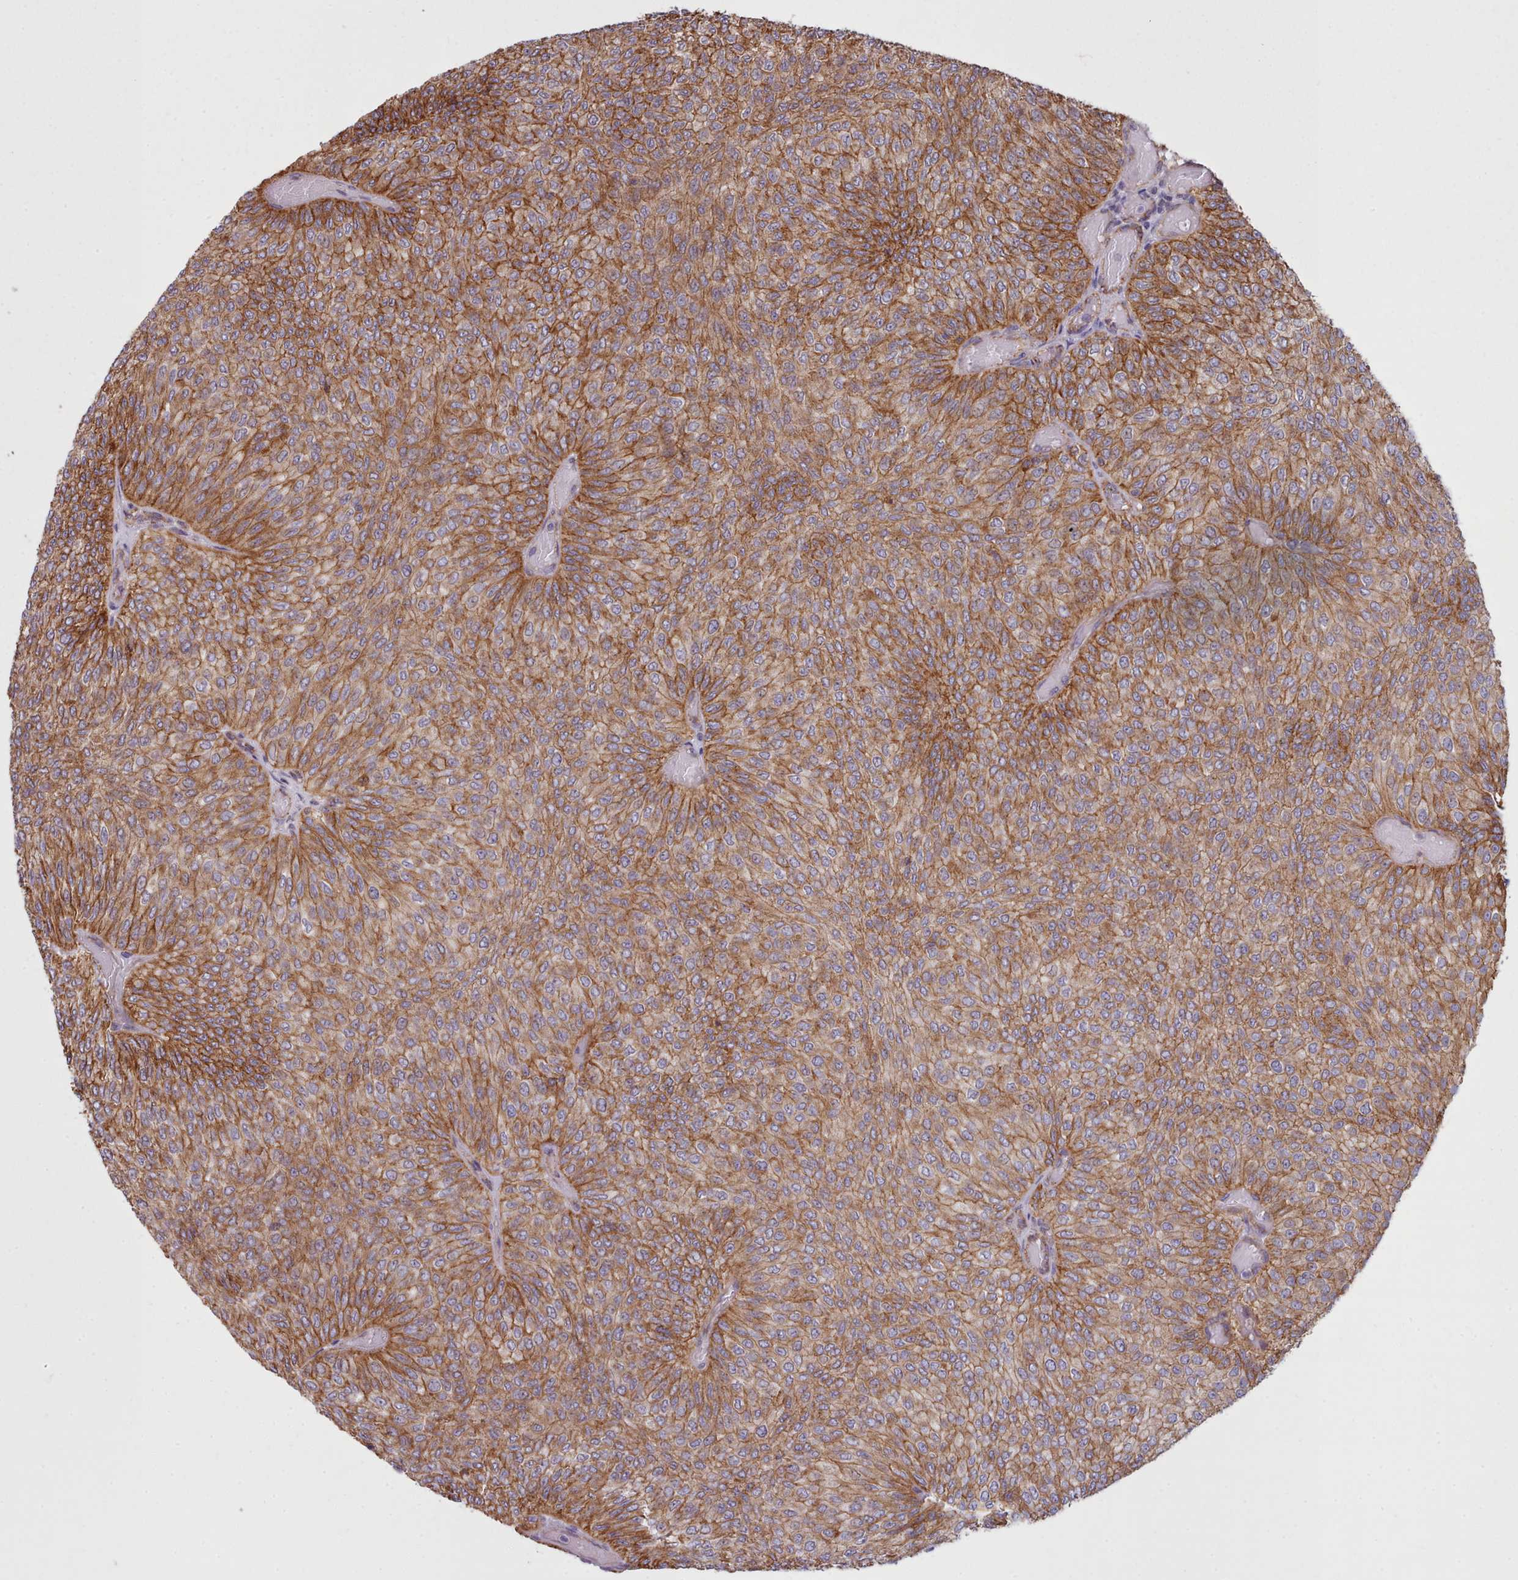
{"staining": {"intensity": "strong", "quantity": ">75%", "location": "cytoplasmic/membranous"}, "tissue": "urothelial cancer", "cell_type": "Tumor cells", "image_type": "cancer", "snomed": [{"axis": "morphology", "description": "Urothelial carcinoma, Low grade"}, {"axis": "topography", "description": "Urinary bladder"}], "caption": "Urothelial cancer stained with a protein marker demonstrates strong staining in tumor cells.", "gene": "MRPL46", "patient": {"sex": "male", "age": 78}}